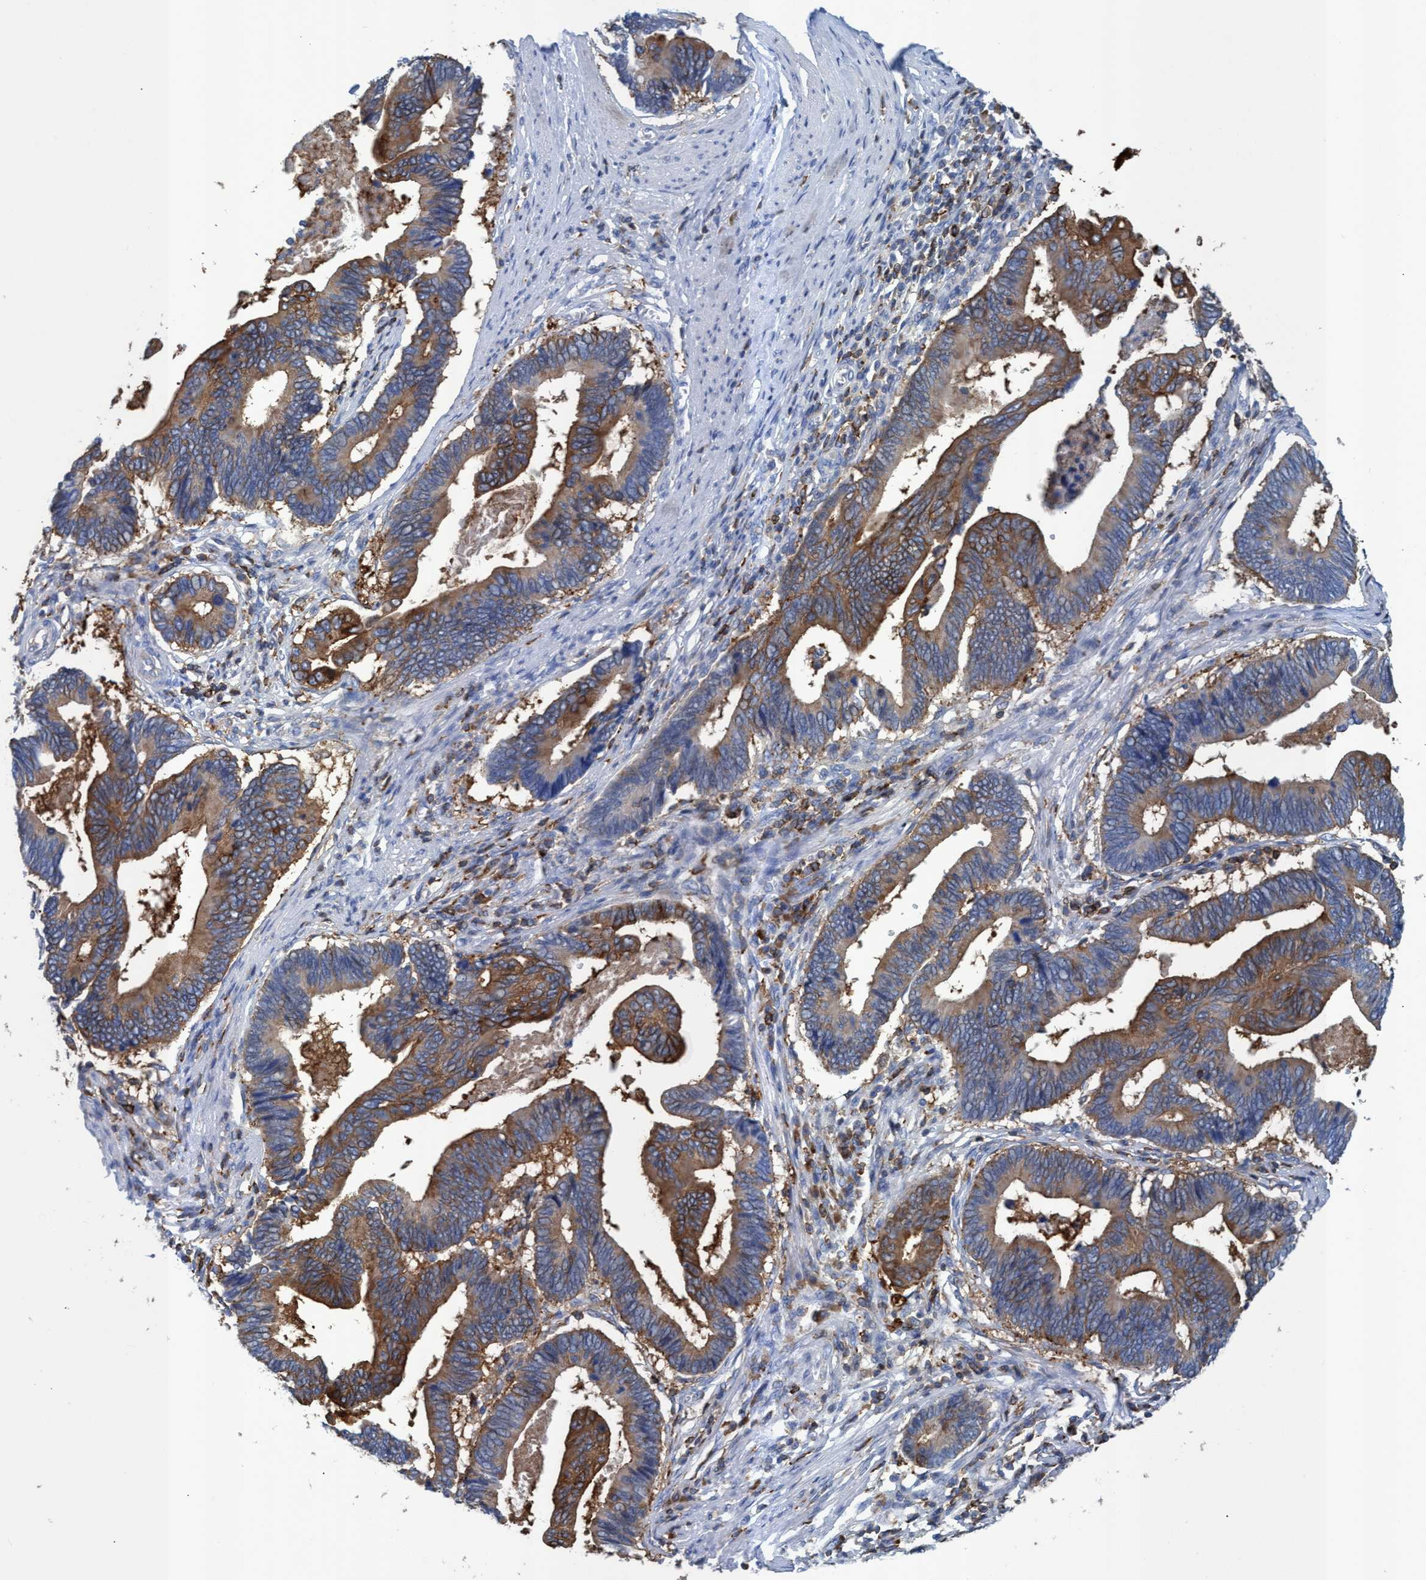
{"staining": {"intensity": "moderate", "quantity": ">75%", "location": "cytoplasmic/membranous"}, "tissue": "pancreatic cancer", "cell_type": "Tumor cells", "image_type": "cancer", "snomed": [{"axis": "morphology", "description": "Adenocarcinoma, NOS"}, {"axis": "topography", "description": "Pancreas"}], "caption": "Immunohistochemical staining of human pancreatic cancer reveals moderate cytoplasmic/membranous protein expression in about >75% of tumor cells.", "gene": "EZR", "patient": {"sex": "female", "age": 70}}